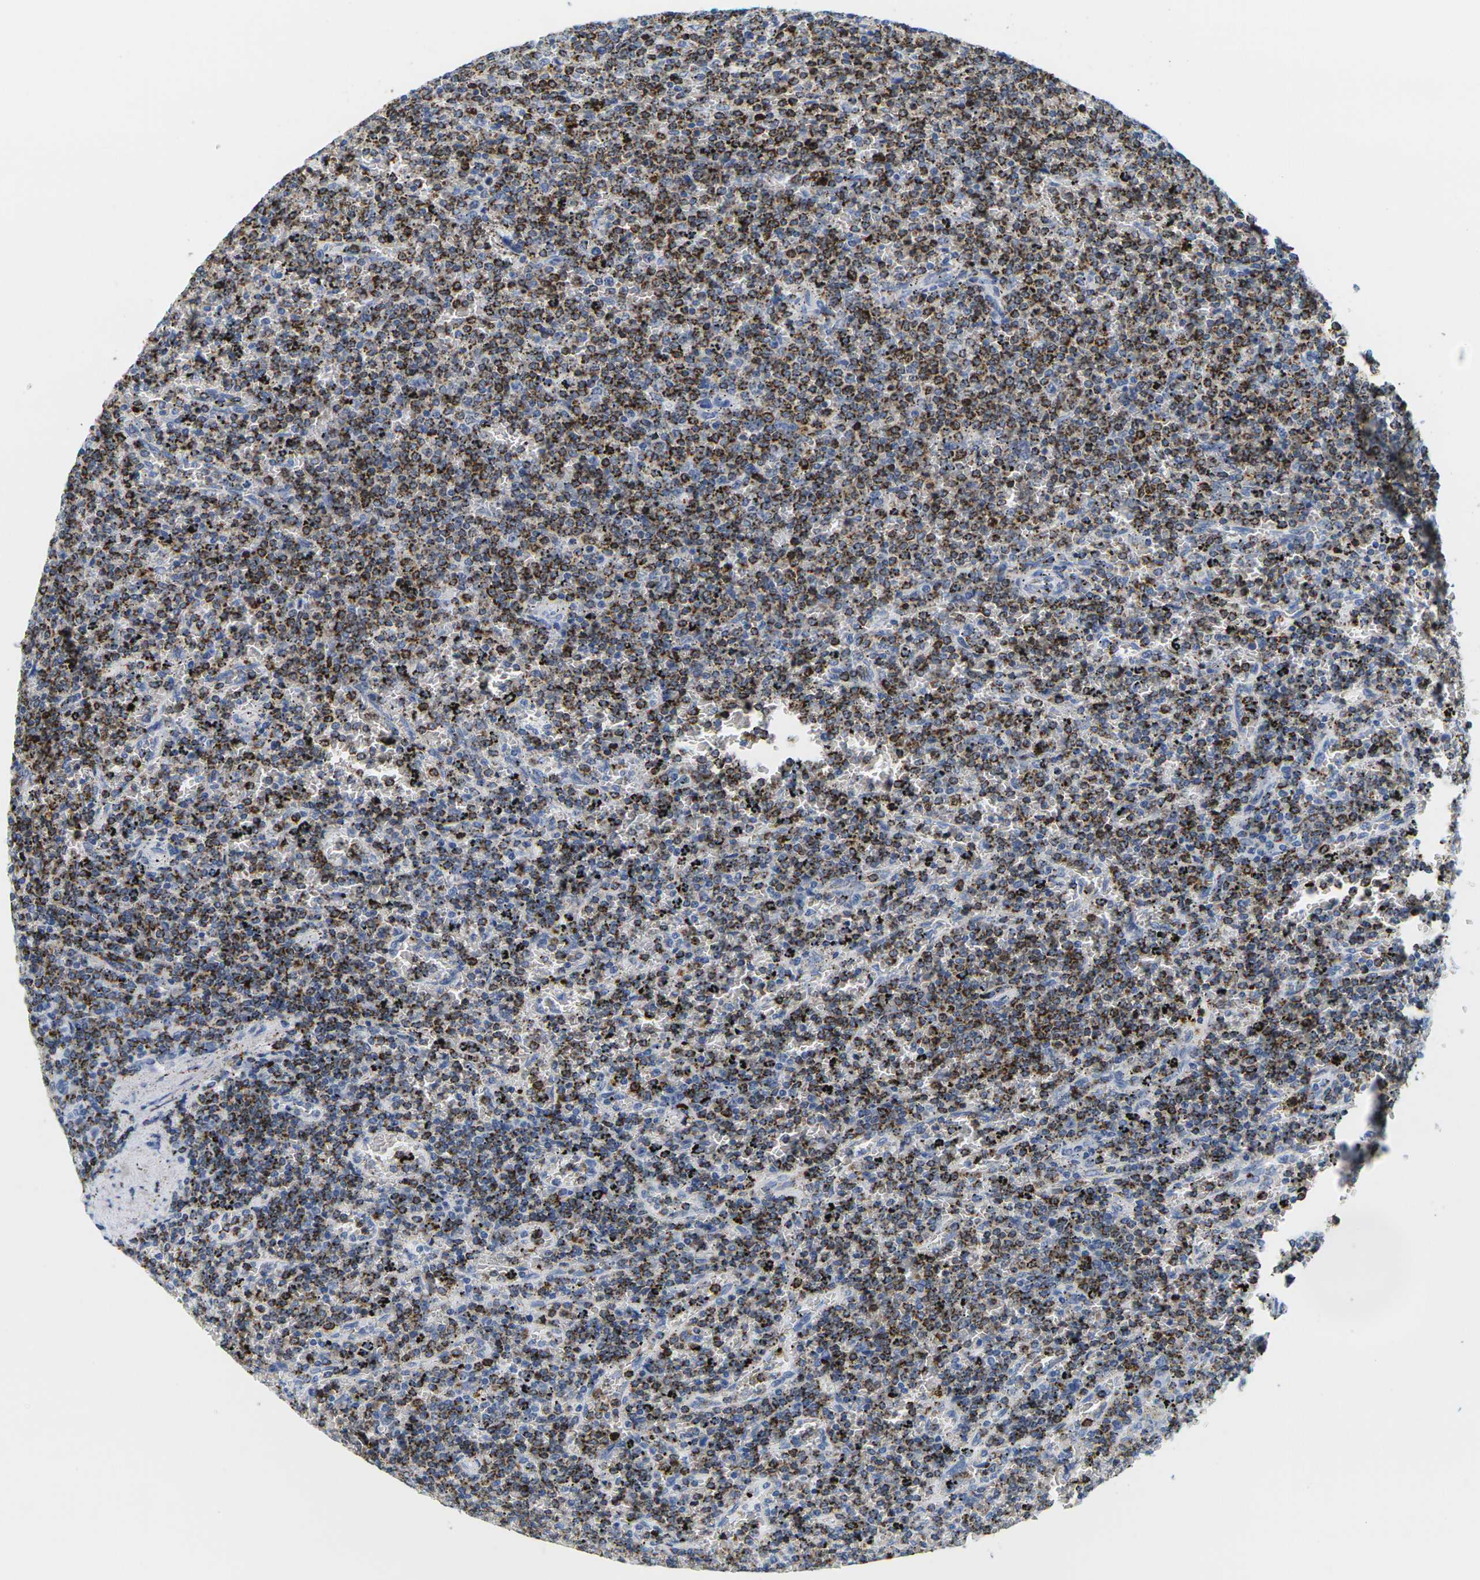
{"staining": {"intensity": "strong", "quantity": ">75%", "location": "cytoplasmic/membranous"}, "tissue": "lymphoma", "cell_type": "Tumor cells", "image_type": "cancer", "snomed": [{"axis": "morphology", "description": "Malignant lymphoma, non-Hodgkin's type, Low grade"}, {"axis": "topography", "description": "Spleen"}], "caption": "Brown immunohistochemical staining in human malignant lymphoma, non-Hodgkin's type (low-grade) exhibits strong cytoplasmic/membranous staining in about >75% of tumor cells. Using DAB (brown) and hematoxylin (blue) stains, captured at high magnification using brightfield microscopy.", "gene": "HLA-DOB", "patient": {"sex": "female", "age": 77}}